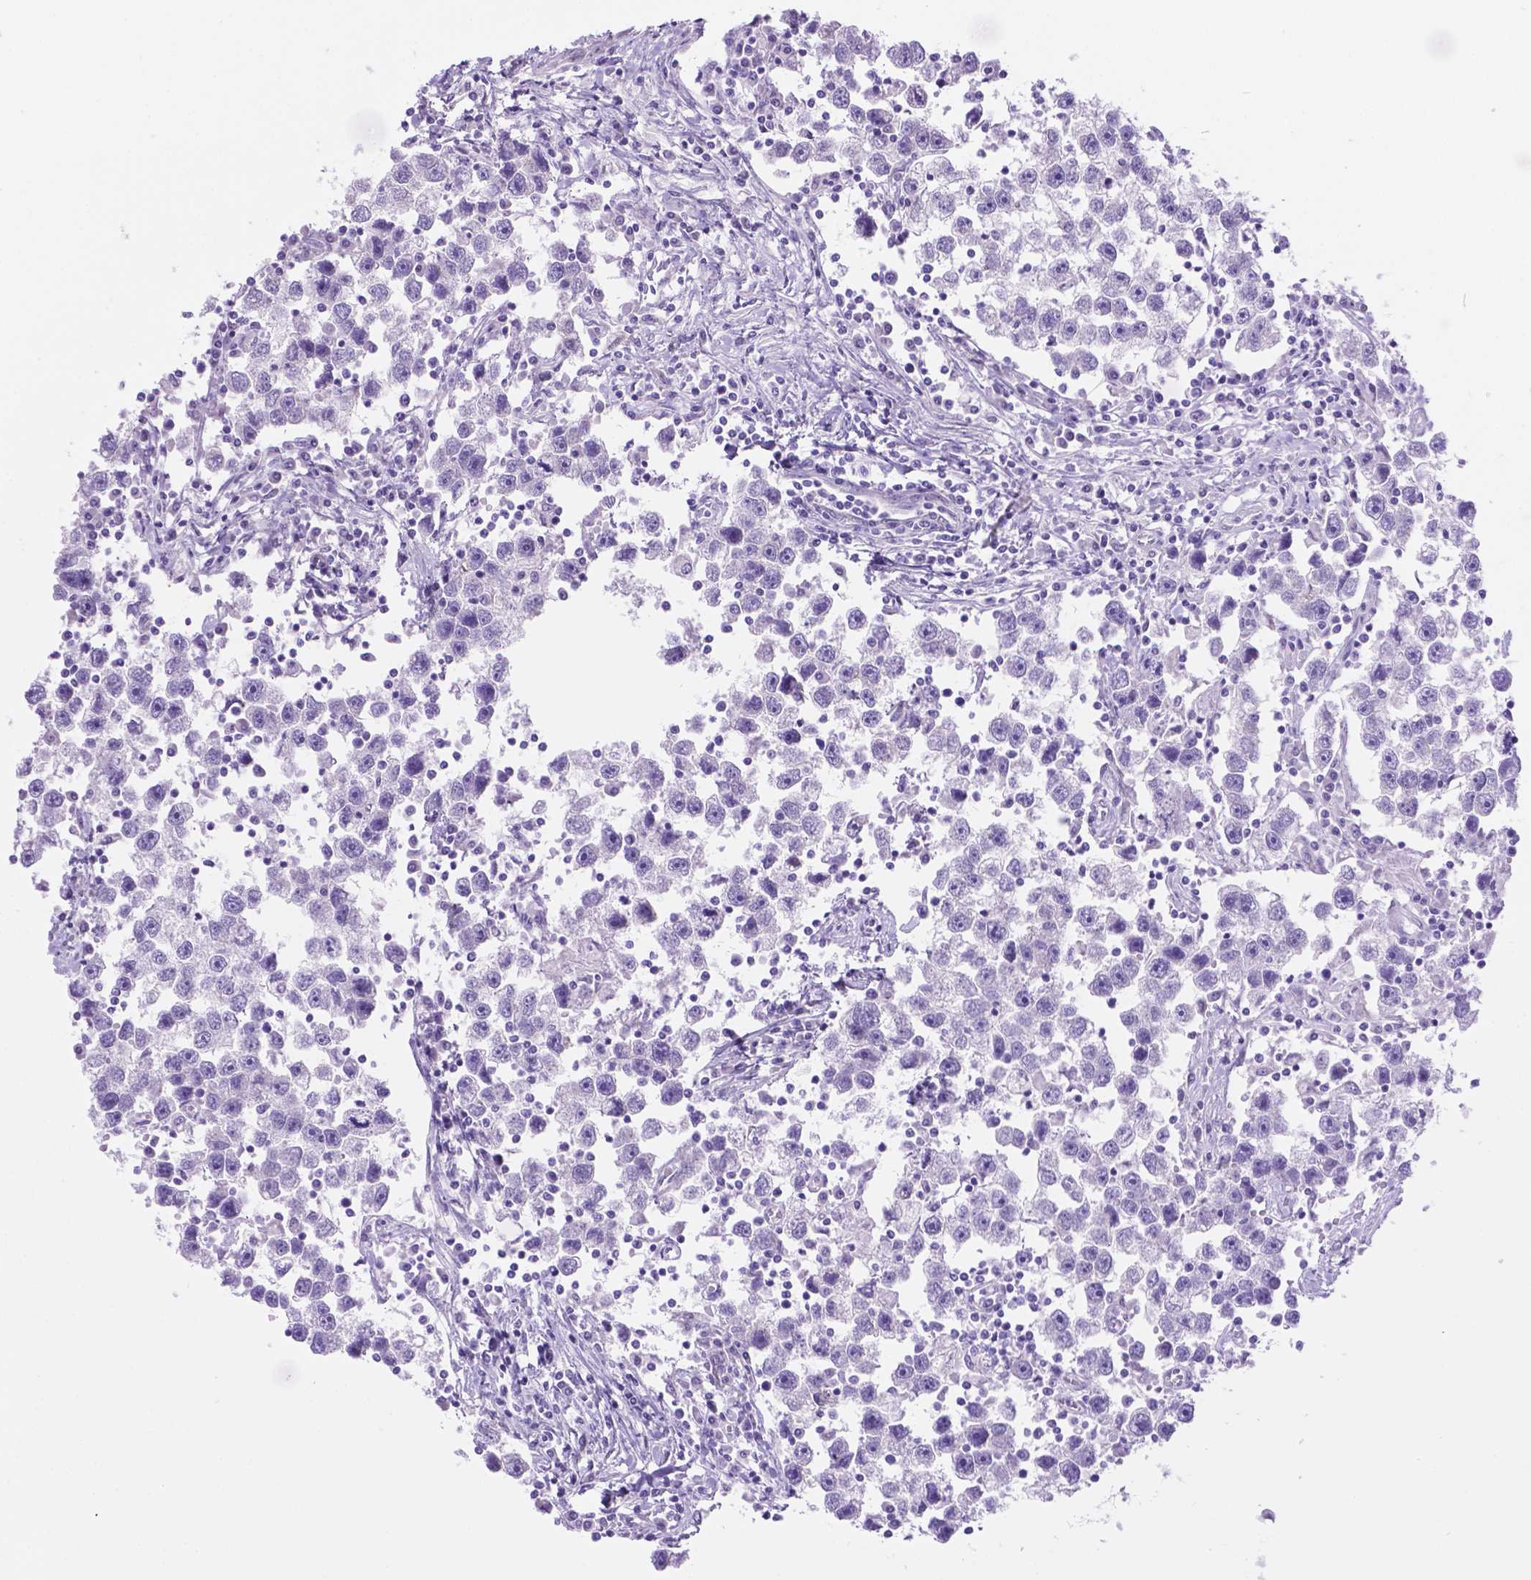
{"staining": {"intensity": "negative", "quantity": "none", "location": "none"}, "tissue": "testis cancer", "cell_type": "Tumor cells", "image_type": "cancer", "snomed": [{"axis": "morphology", "description": "Seminoma, NOS"}, {"axis": "topography", "description": "Testis"}], "caption": "This is a histopathology image of immunohistochemistry staining of testis seminoma, which shows no expression in tumor cells.", "gene": "TMEM210", "patient": {"sex": "male", "age": 30}}